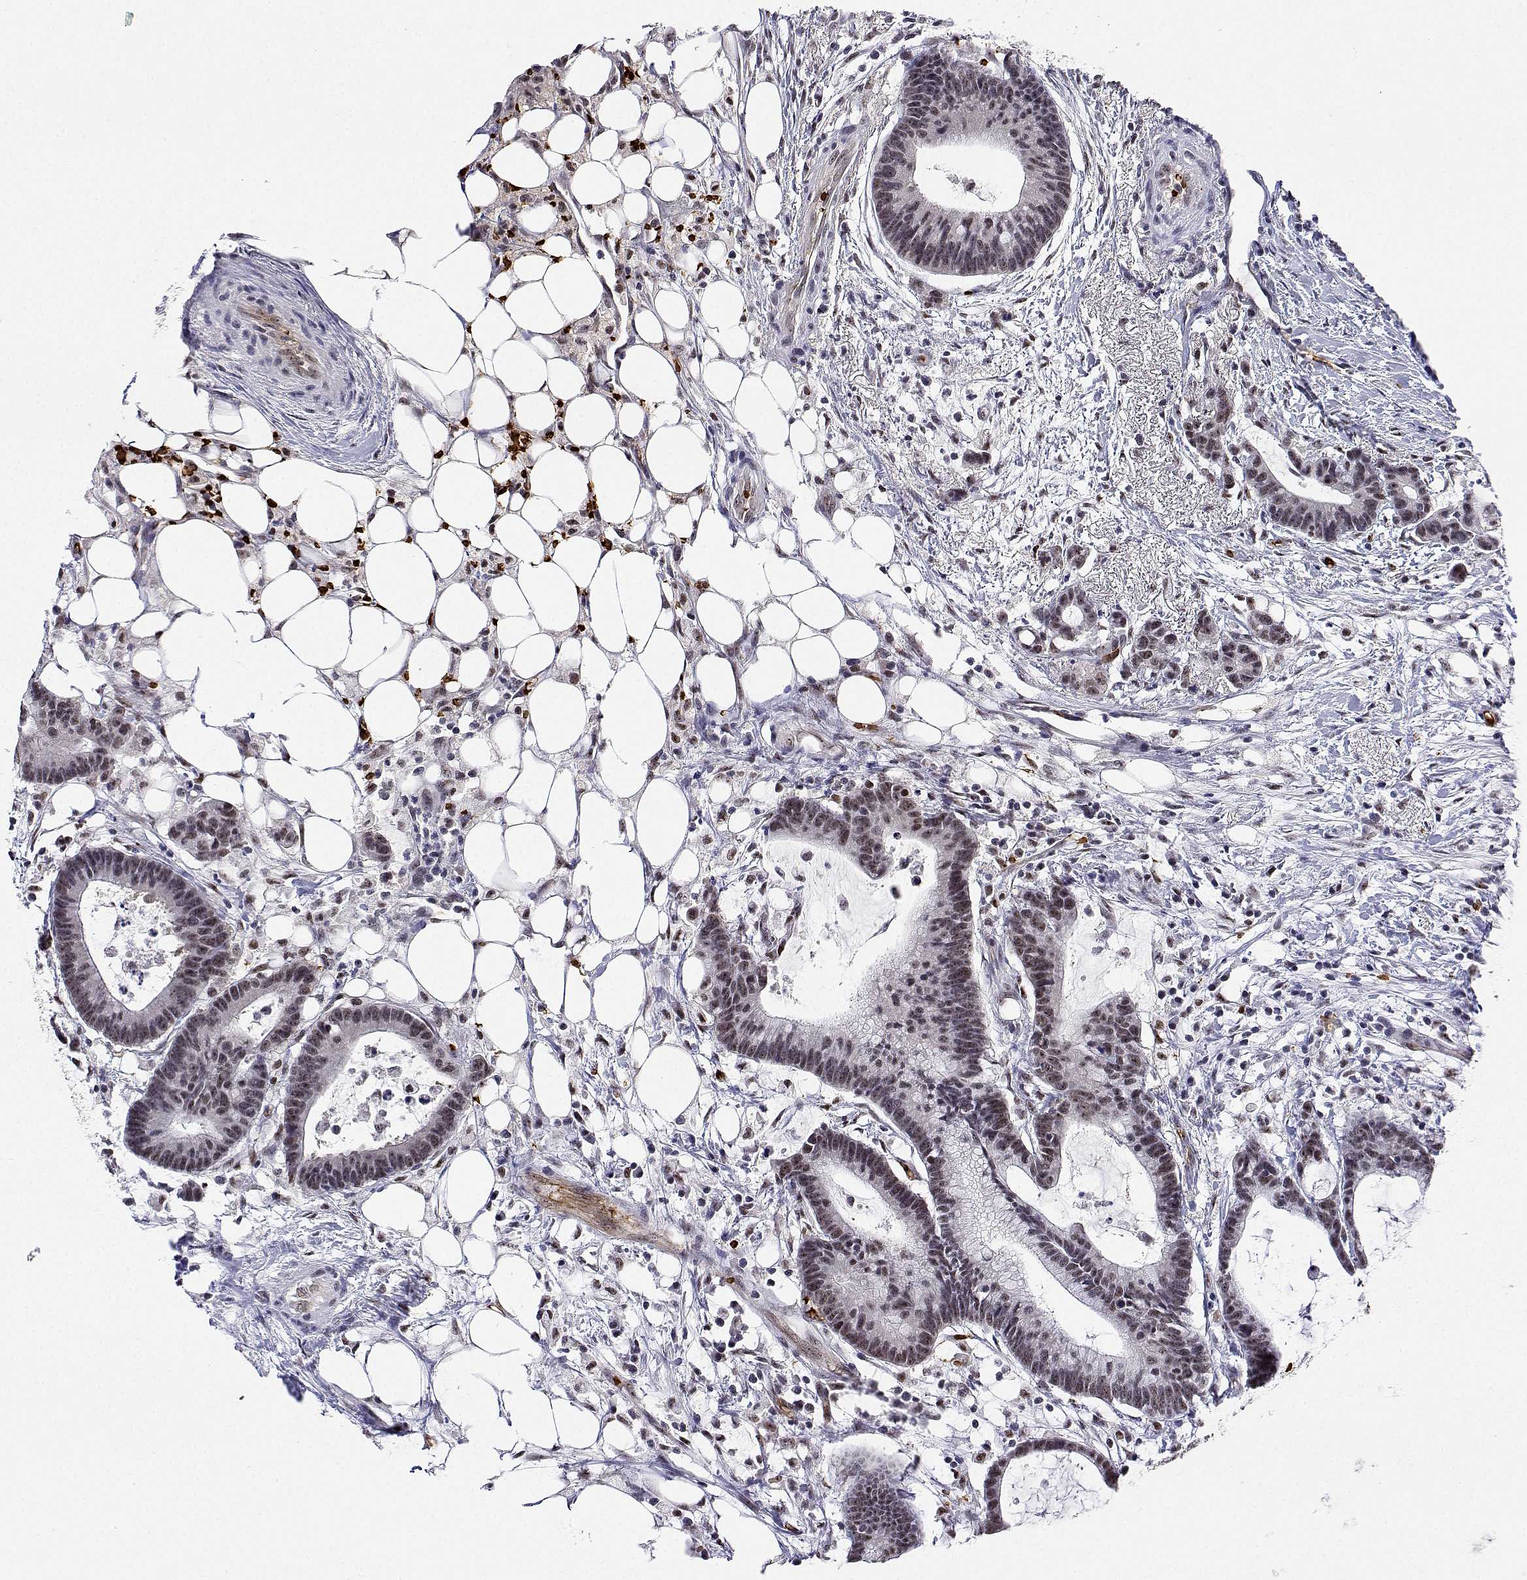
{"staining": {"intensity": "moderate", "quantity": ">75%", "location": "nuclear"}, "tissue": "colorectal cancer", "cell_type": "Tumor cells", "image_type": "cancer", "snomed": [{"axis": "morphology", "description": "Adenocarcinoma, NOS"}, {"axis": "topography", "description": "Colon"}], "caption": "Immunohistochemical staining of human colorectal cancer shows medium levels of moderate nuclear protein expression in approximately >75% of tumor cells. (DAB = brown stain, brightfield microscopy at high magnification).", "gene": "ADAR", "patient": {"sex": "female", "age": 78}}